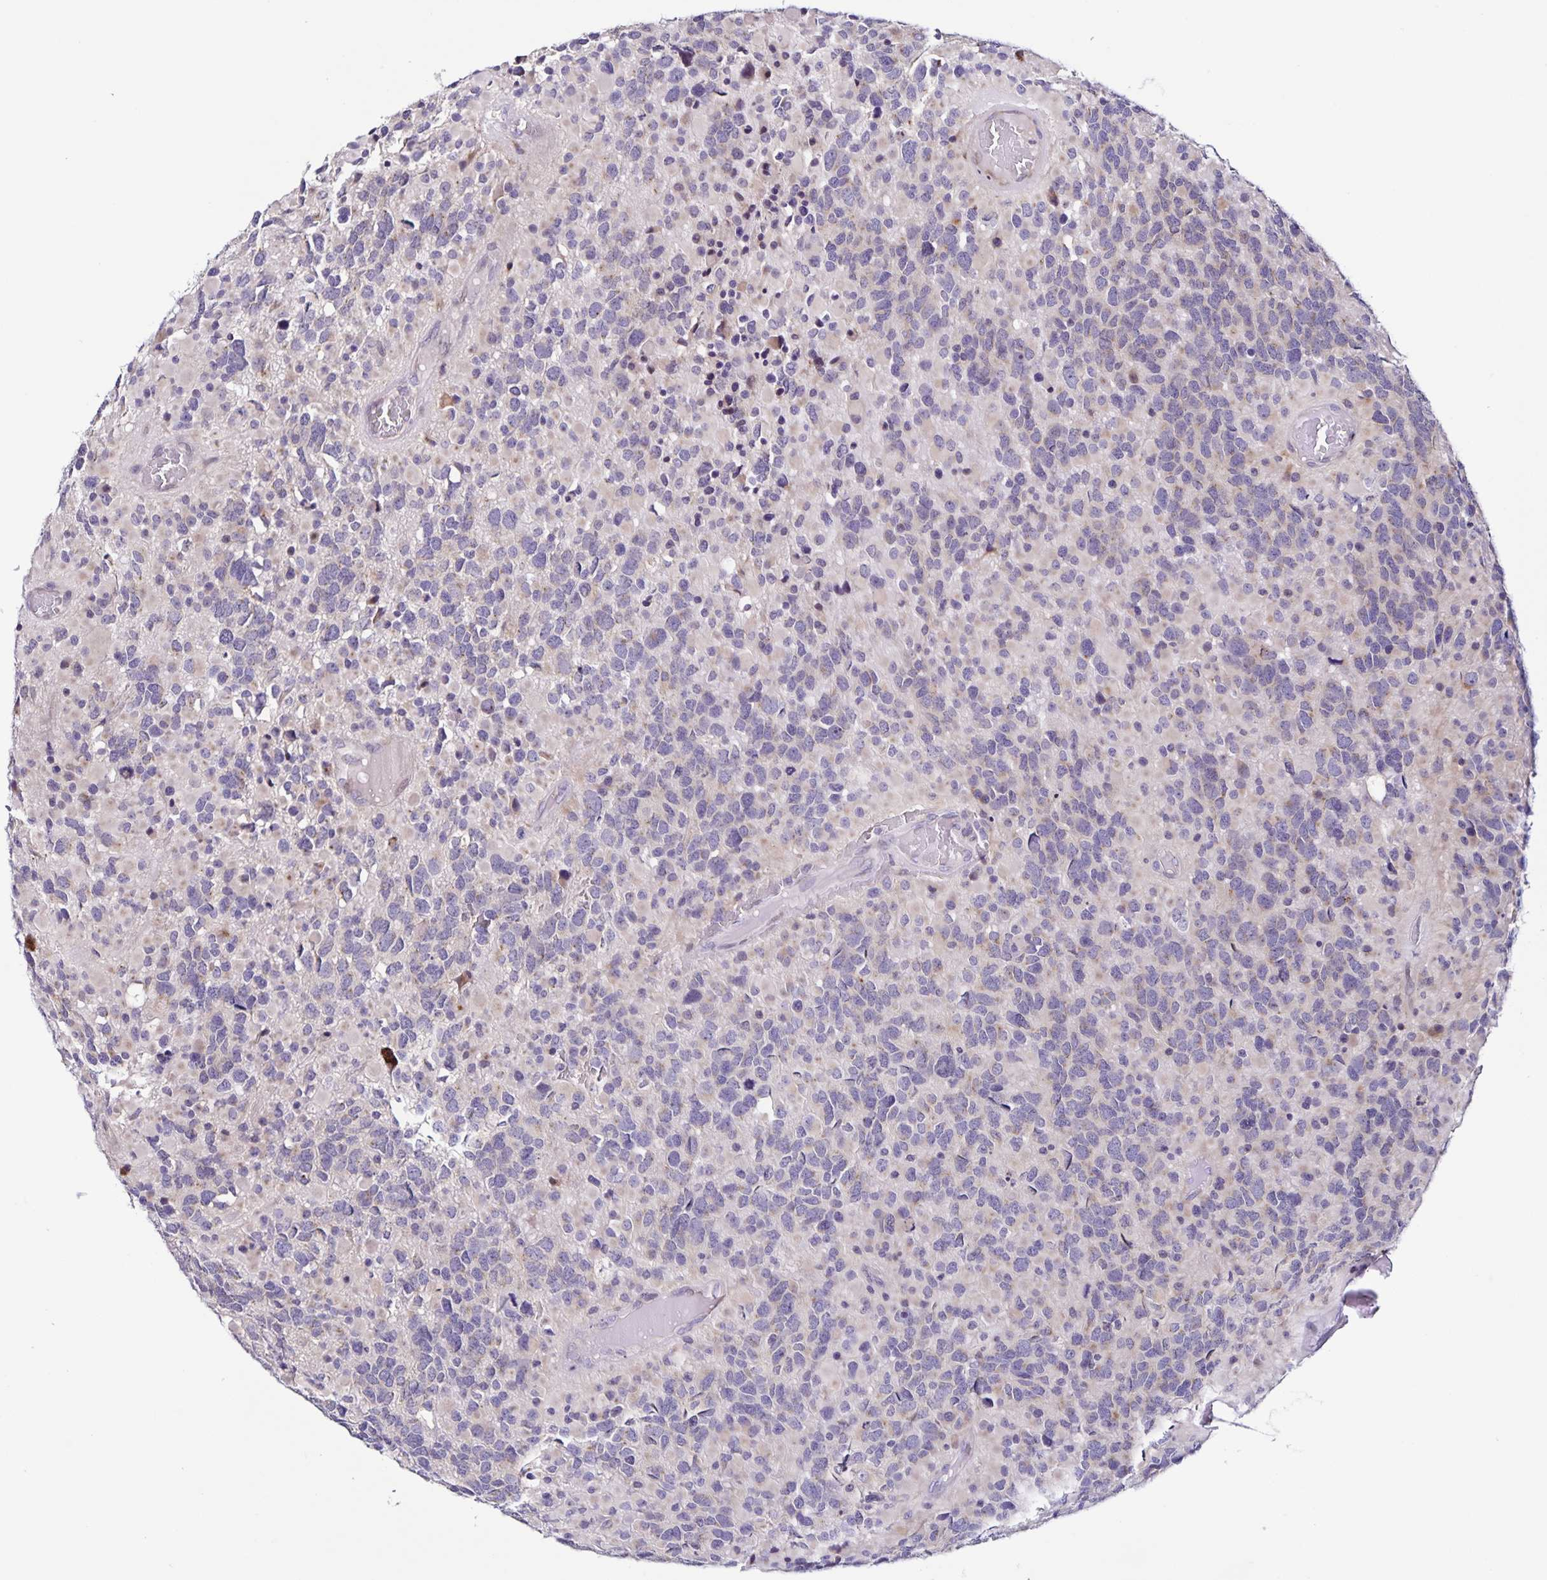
{"staining": {"intensity": "negative", "quantity": "none", "location": "none"}, "tissue": "glioma", "cell_type": "Tumor cells", "image_type": "cancer", "snomed": [{"axis": "morphology", "description": "Glioma, malignant, High grade"}, {"axis": "topography", "description": "Brain"}], "caption": "The IHC photomicrograph has no significant expression in tumor cells of glioma tissue.", "gene": "RNFT2", "patient": {"sex": "female", "age": 40}}